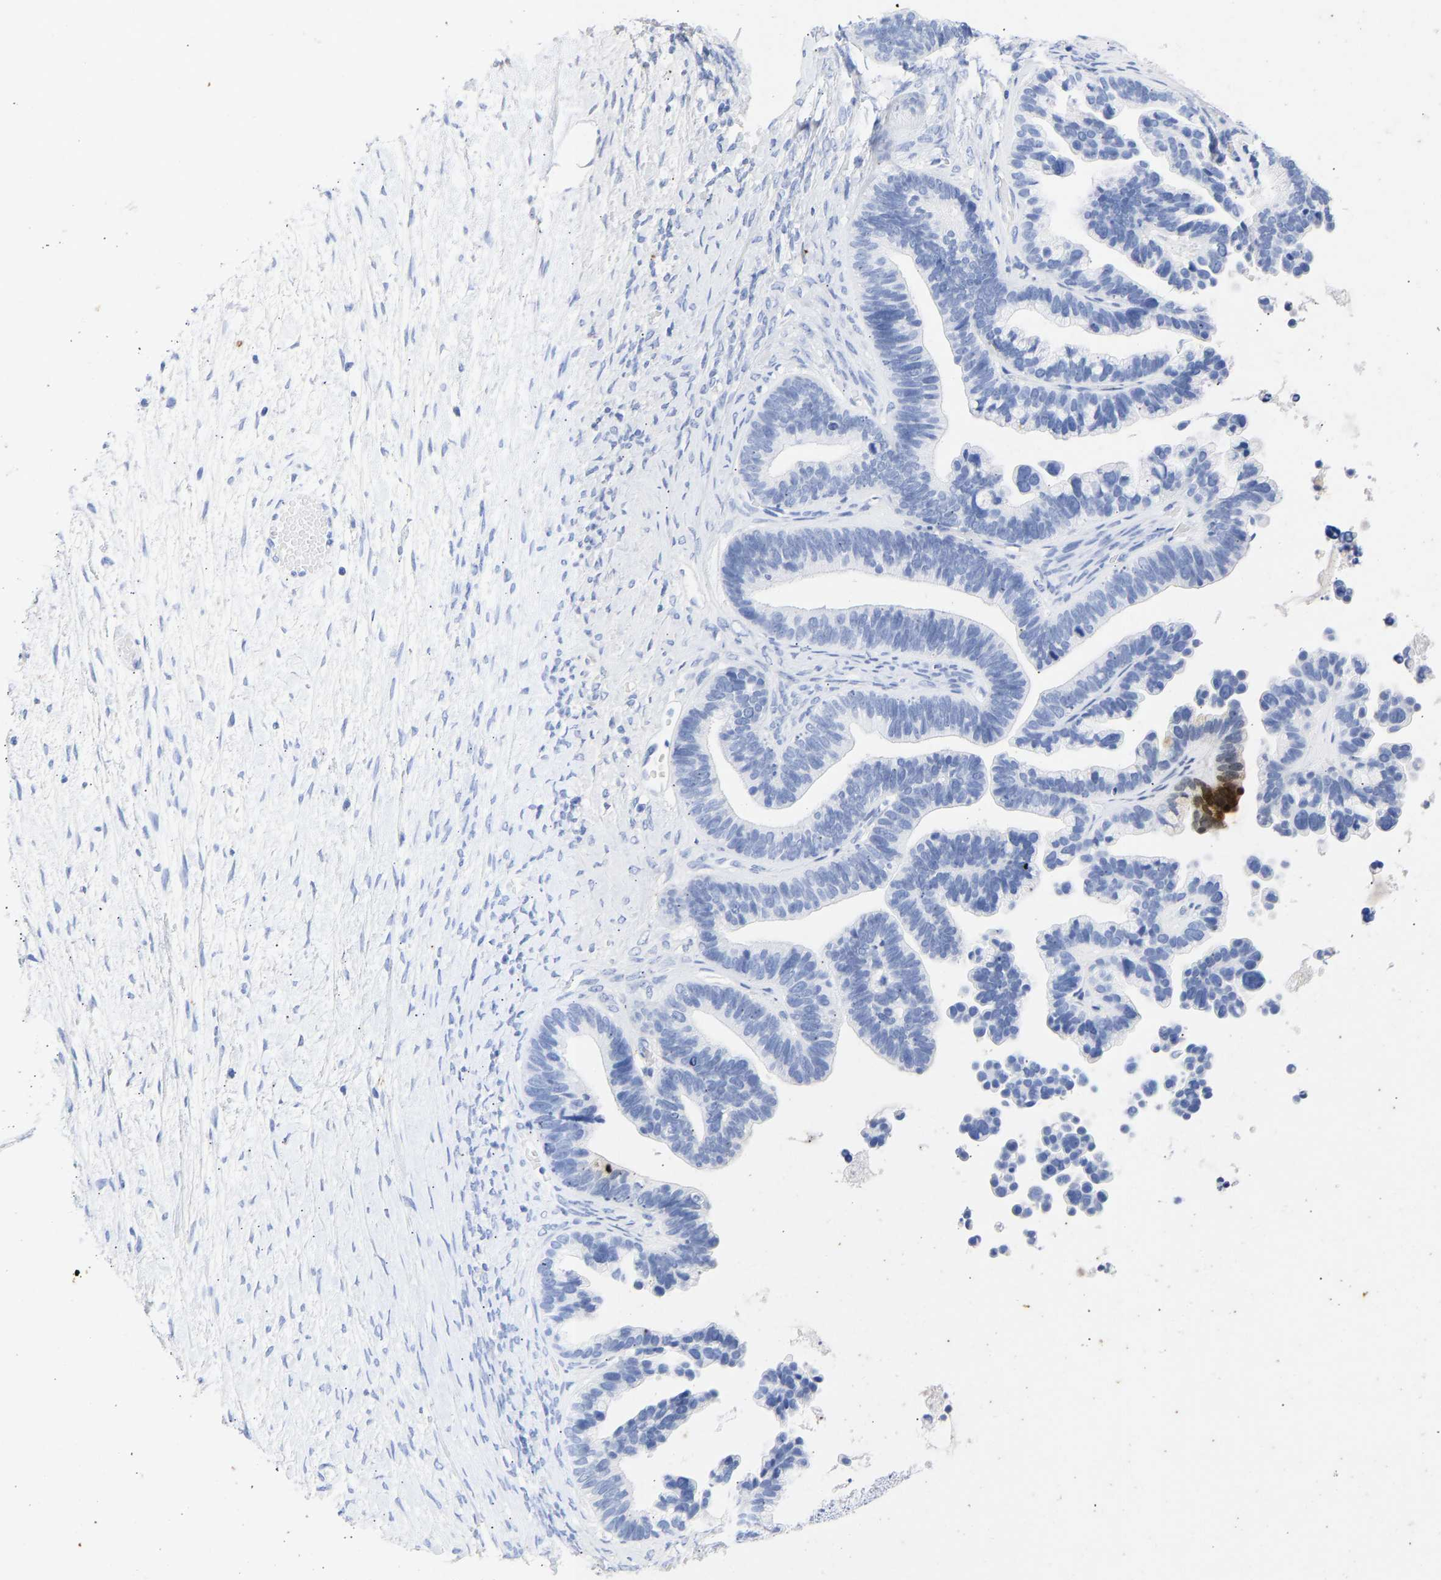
{"staining": {"intensity": "negative", "quantity": "none", "location": "none"}, "tissue": "ovarian cancer", "cell_type": "Tumor cells", "image_type": "cancer", "snomed": [{"axis": "morphology", "description": "Cystadenocarcinoma, serous, NOS"}, {"axis": "topography", "description": "Ovary"}], "caption": "Micrograph shows no significant protein staining in tumor cells of ovarian cancer.", "gene": "KRT1", "patient": {"sex": "female", "age": 56}}